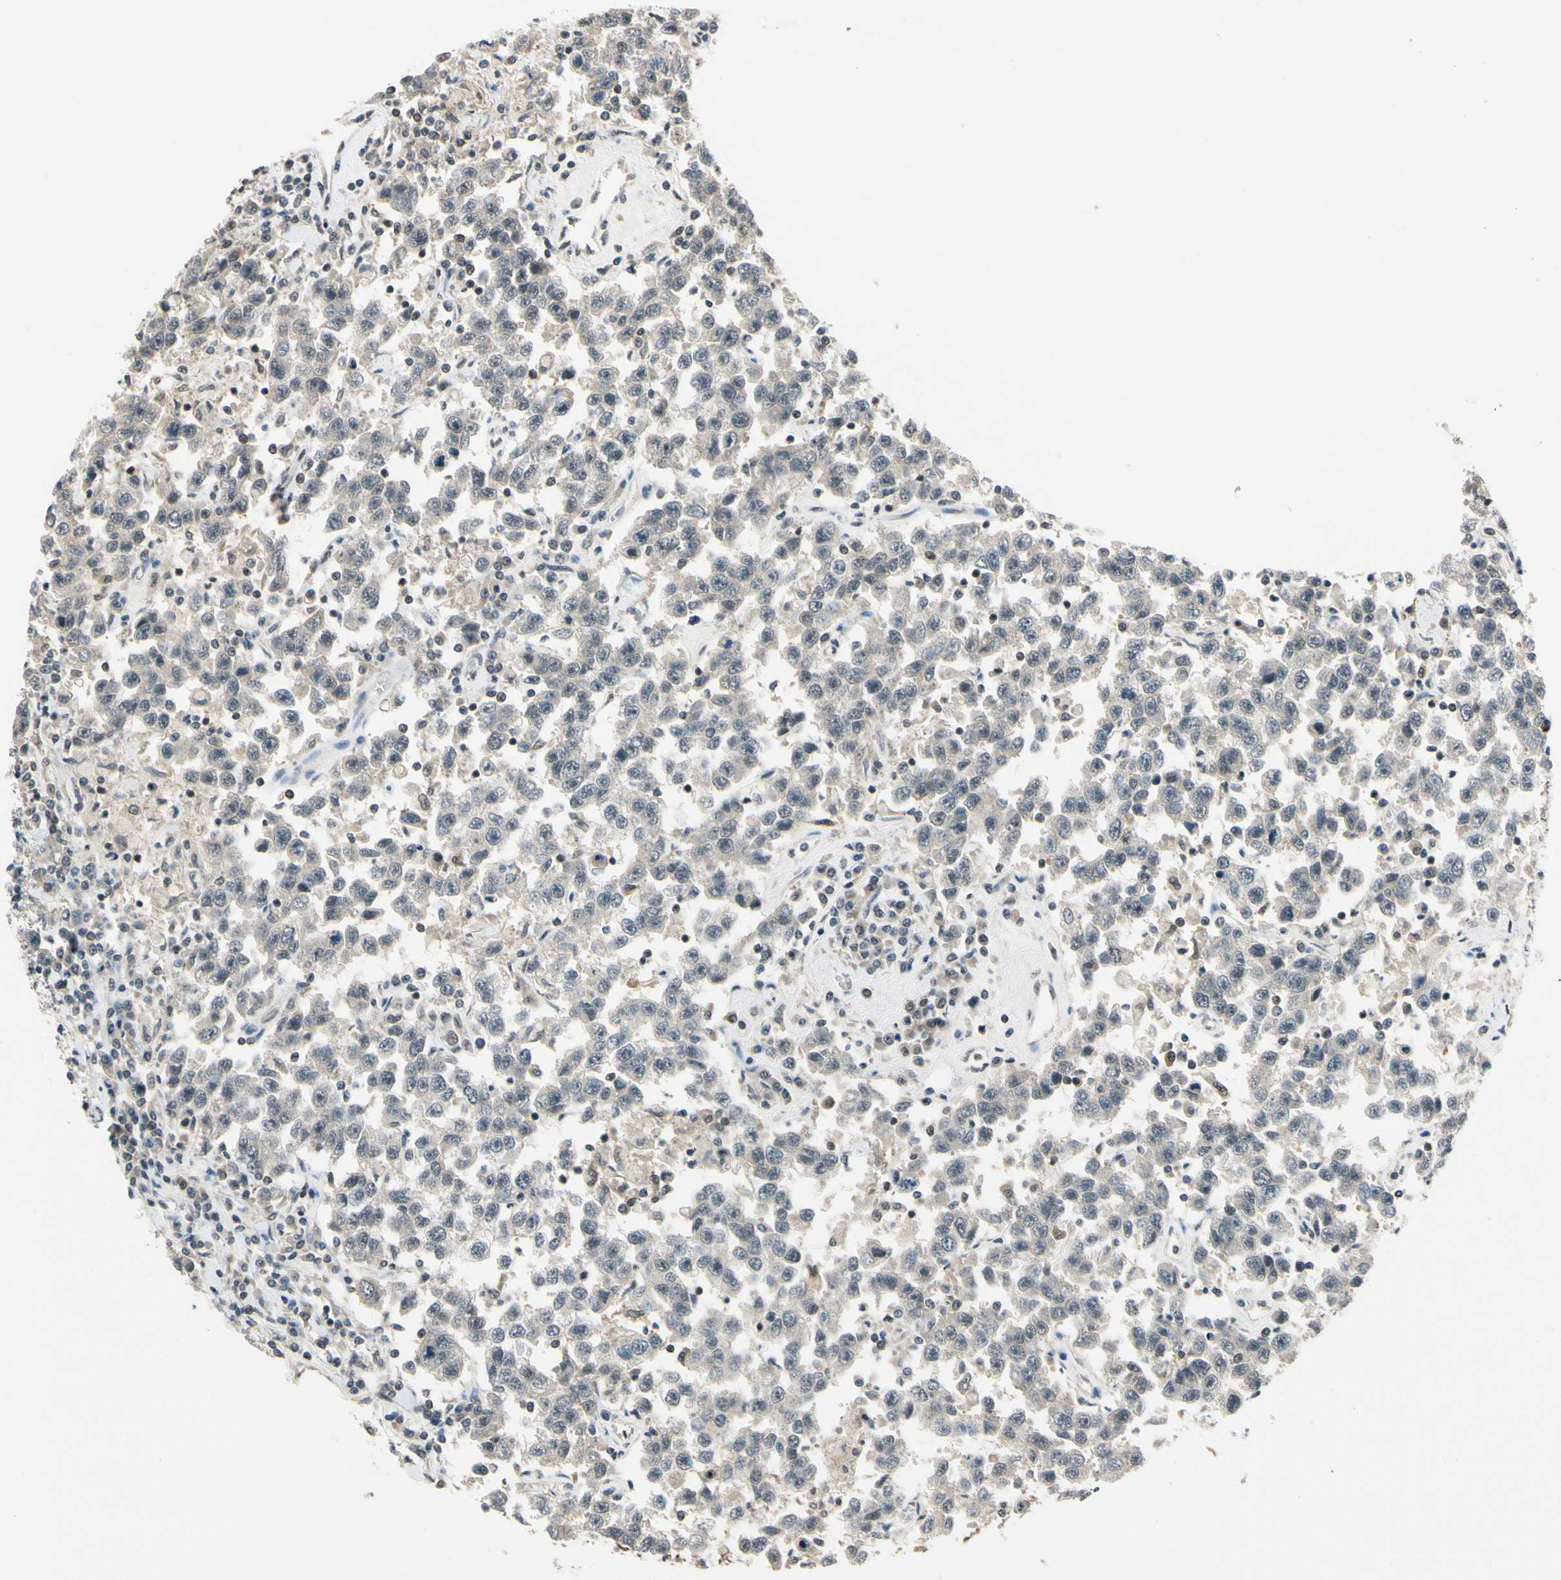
{"staining": {"intensity": "negative", "quantity": "none", "location": "none"}, "tissue": "testis cancer", "cell_type": "Tumor cells", "image_type": "cancer", "snomed": [{"axis": "morphology", "description": "Seminoma, NOS"}, {"axis": "topography", "description": "Testis"}], "caption": "High power microscopy image of an immunohistochemistry (IHC) micrograph of testis cancer, revealing no significant expression in tumor cells.", "gene": "TAF12", "patient": {"sex": "male", "age": 41}}